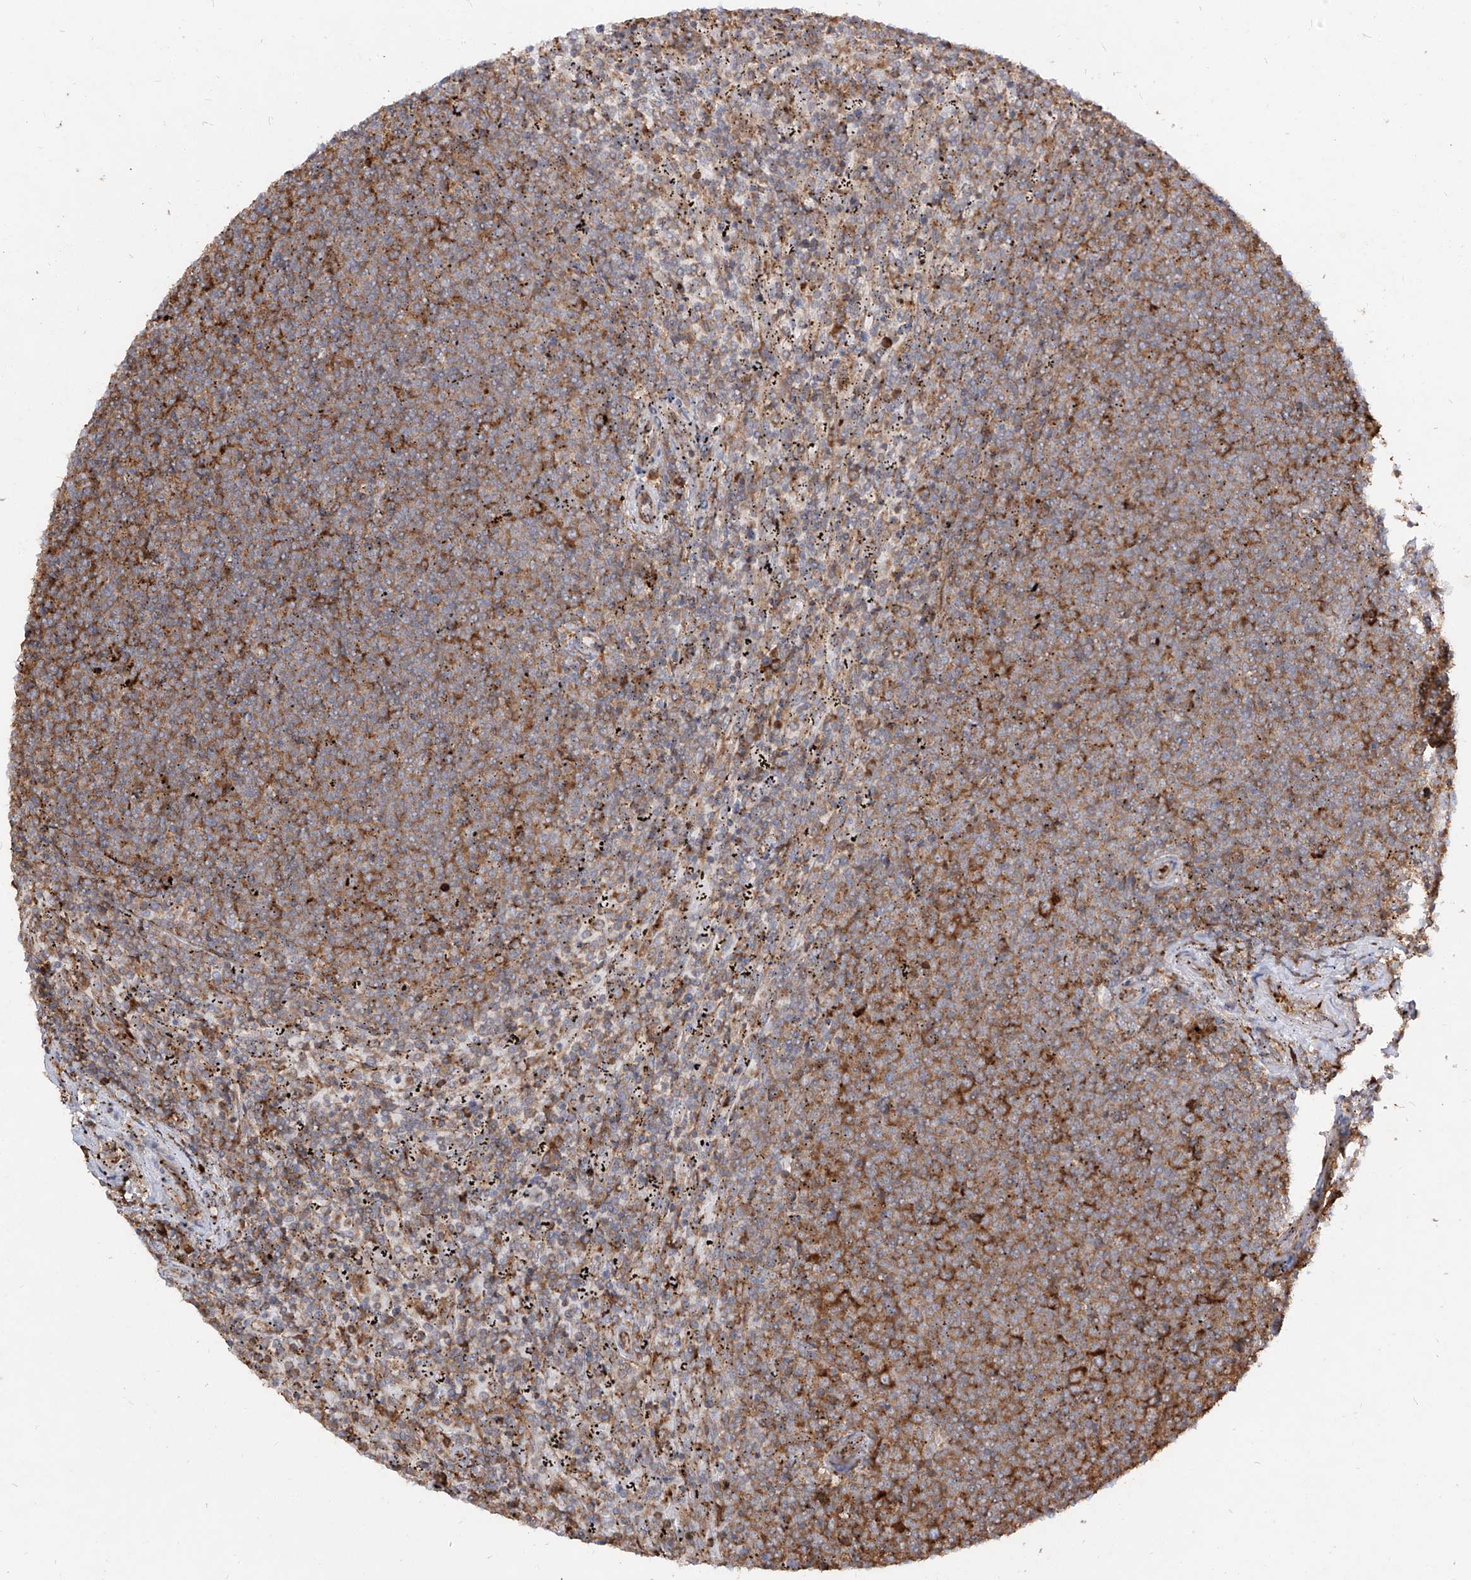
{"staining": {"intensity": "moderate", "quantity": ">75%", "location": "cytoplasmic/membranous"}, "tissue": "lymphoma", "cell_type": "Tumor cells", "image_type": "cancer", "snomed": [{"axis": "morphology", "description": "Malignant lymphoma, non-Hodgkin's type, Low grade"}, {"axis": "topography", "description": "Spleen"}], "caption": "Immunohistochemical staining of lymphoma shows moderate cytoplasmic/membranous protein staining in about >75% of tumor cells.", "gene": "RPS25", "patient": {"sex": "female", "age": 50}}